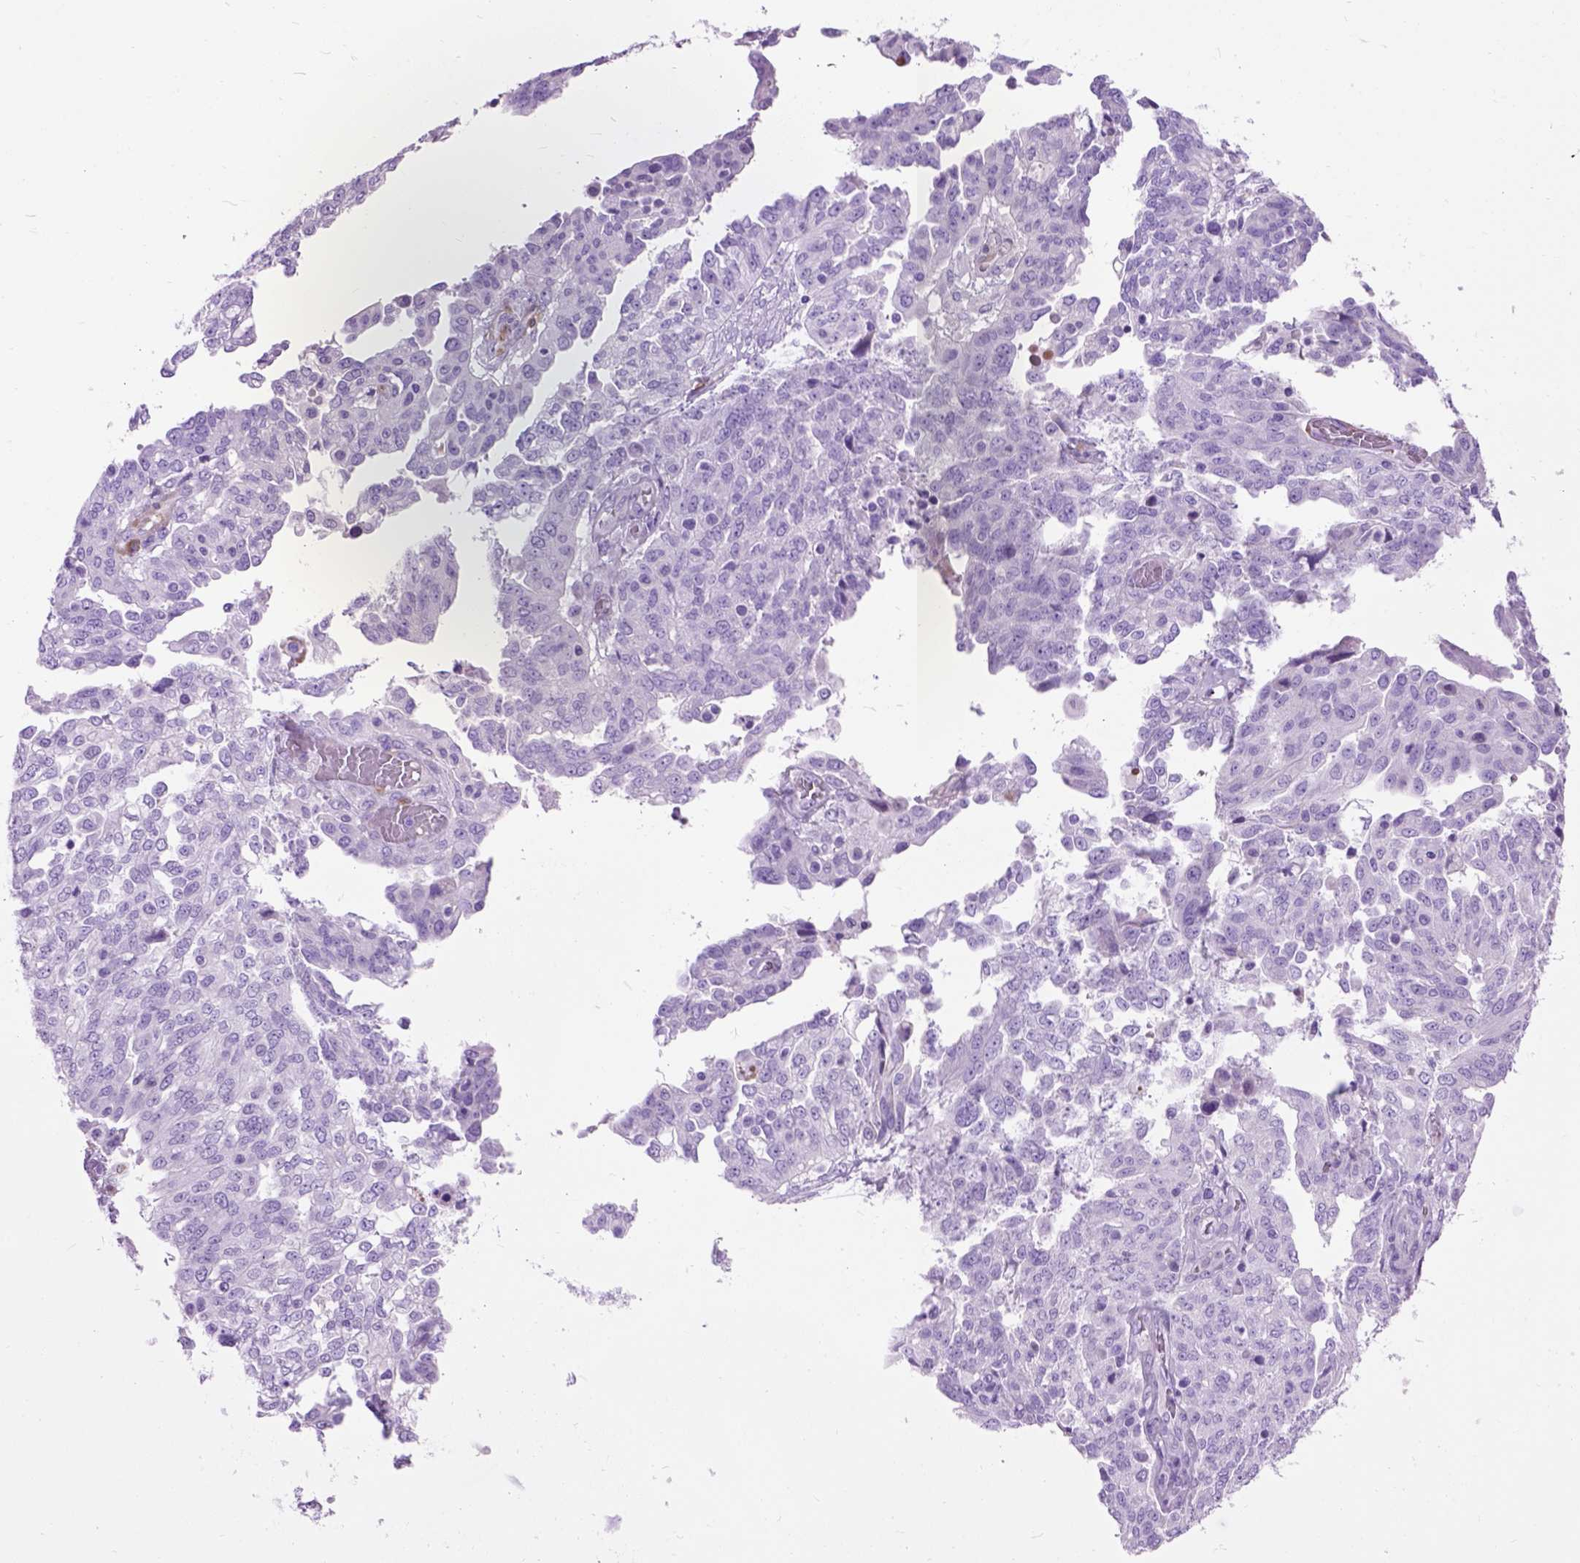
{"staining": {"intensity": "negative", "quantity": "none", "location": "none"}, "tissue": "ovarian cancer", "cell_type": "Tumor cells", "image_type": "cancer", "snomed": [{"axis": "morphology", "description": "Cystadenocarcinoma, serous, NOS"}, {"axis": "topography", "description": "Ovary"}], "caption": "Immunohistochemical staining of human ovarian cancer (serous cystadenocarcinoma) displays no significant positivity in tumor cells. The staining is performed using DAB brown chromogen with nuclei counter-stained in using hematoxylin.", "gene": "MAPT", "patient": {"sex": "female", "age": 67}}